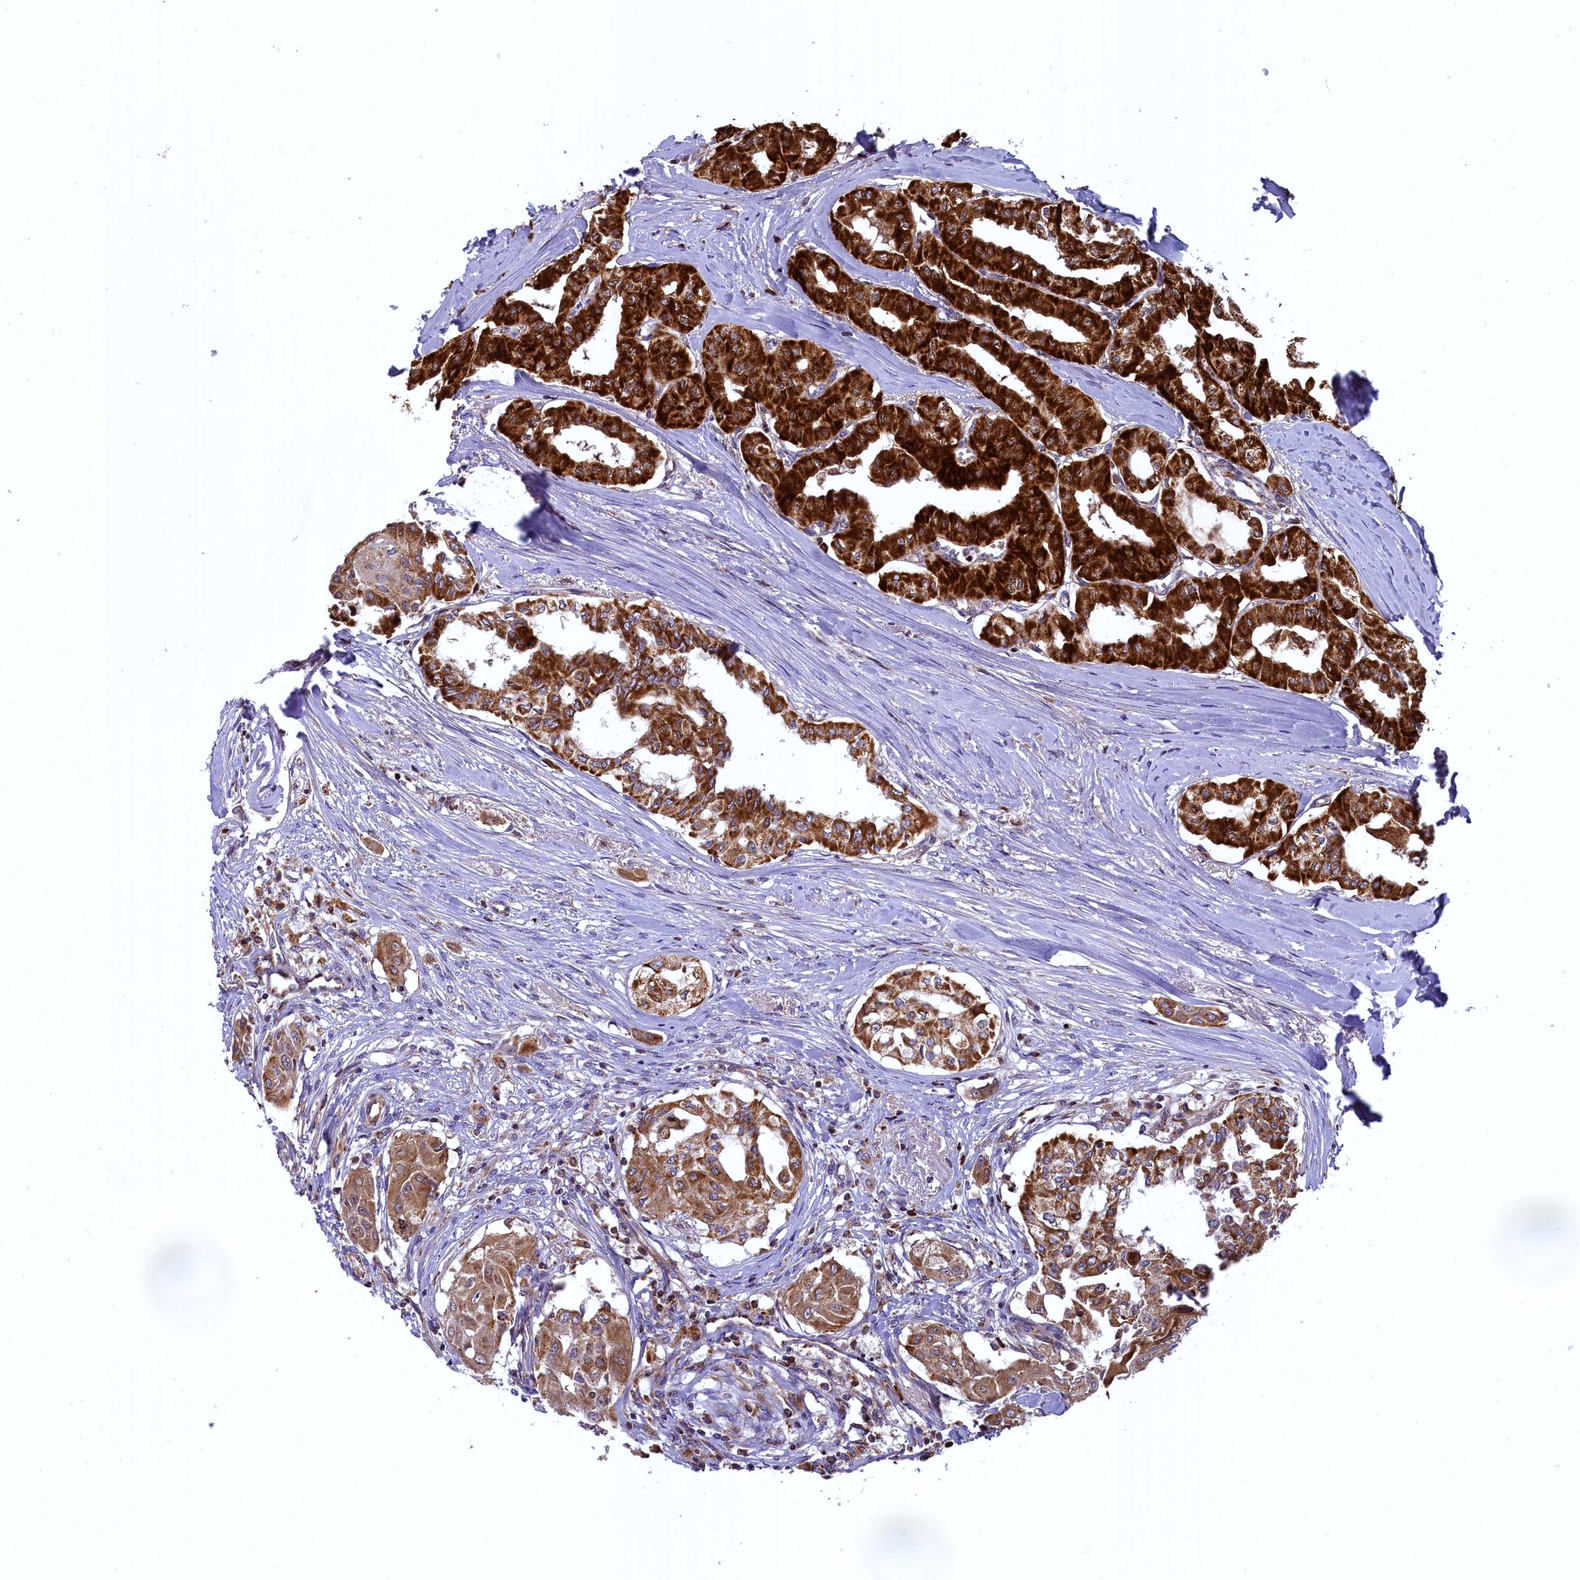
{"staining": {"intensity": "strong", "quantity": ">75%", "location": "cytoplasmic/membranous"}, "tissue": "thyroid cancer", "cell_type": "Tumor cells", "image_type": "cancer", "snomed": [{"axis": "morphology", "description": "Papillary adenocarcinoma, NOS"}, {"axis": "topography", "description": "Thyroid gland"}], "caption": "A brown stain labels strong cytoplasmic/membranous positivity of a protein in thyroid cancer (papillary adenocarcinoma) tumor cells. Immunohistochemistry (ihc) stains the protein in brown and the nuclei are stained blue.", "gene": "COX17", "patient": {"sex": "female", "age": 59}}